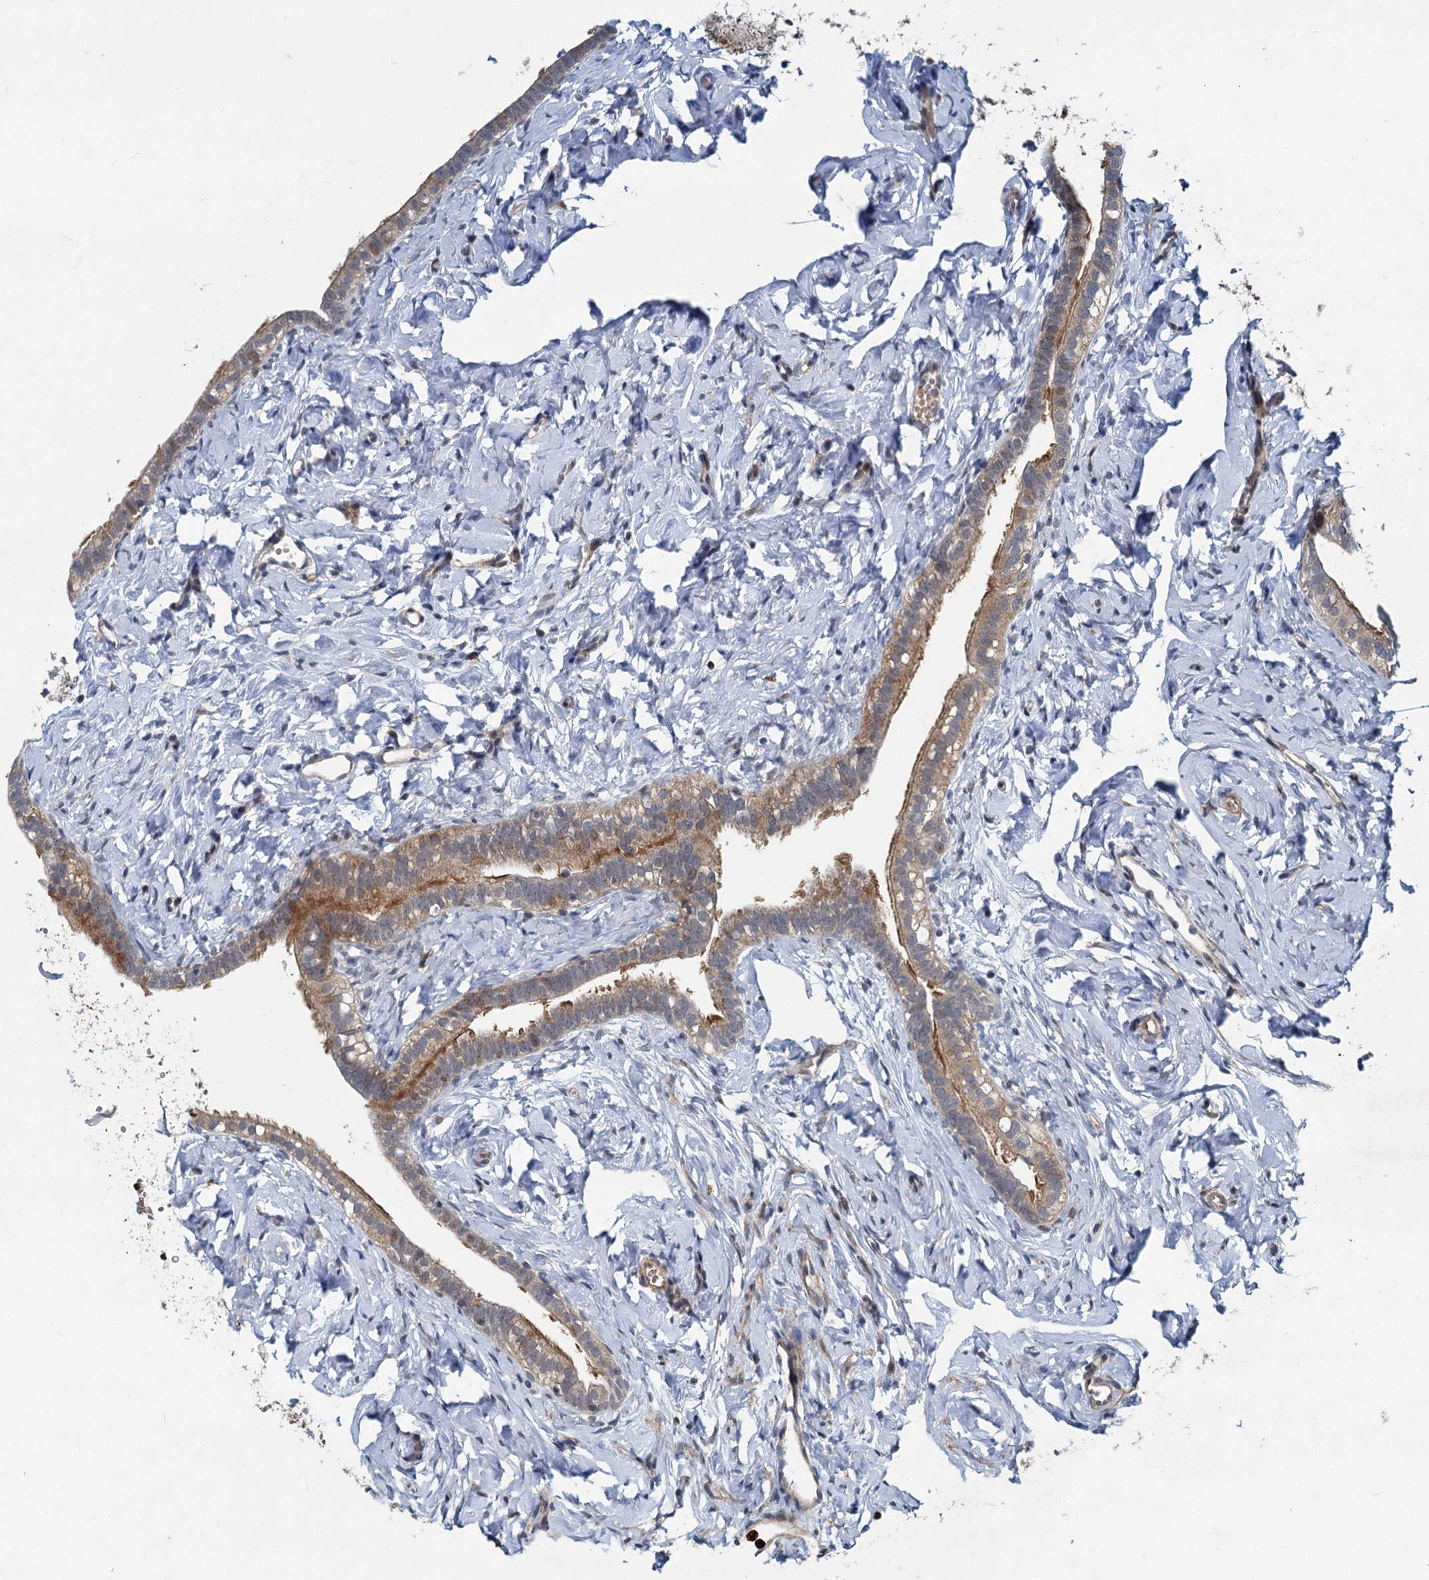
{"staining": {"intensity": "moderate", "quantity": "25%-75%", "location": "cytoplasmic/membranous"}, "tissue": "fallopian tube", "cell_type": "Glandular cells", "image_type": "normal", "snomed": [{"axis": "morphology", "description": "Normal tissue, NOS"}, {"axis": "topography", "description": "Fallopian tube"}], "caption": "This is an image of immunohistochemistry staining of normal fallopian tube, which shows moderate expression in the cytoplasmic/membranous of glandular cells.", "gene": "ADCY2", "patient": {"sex": "female", "age": 66}}